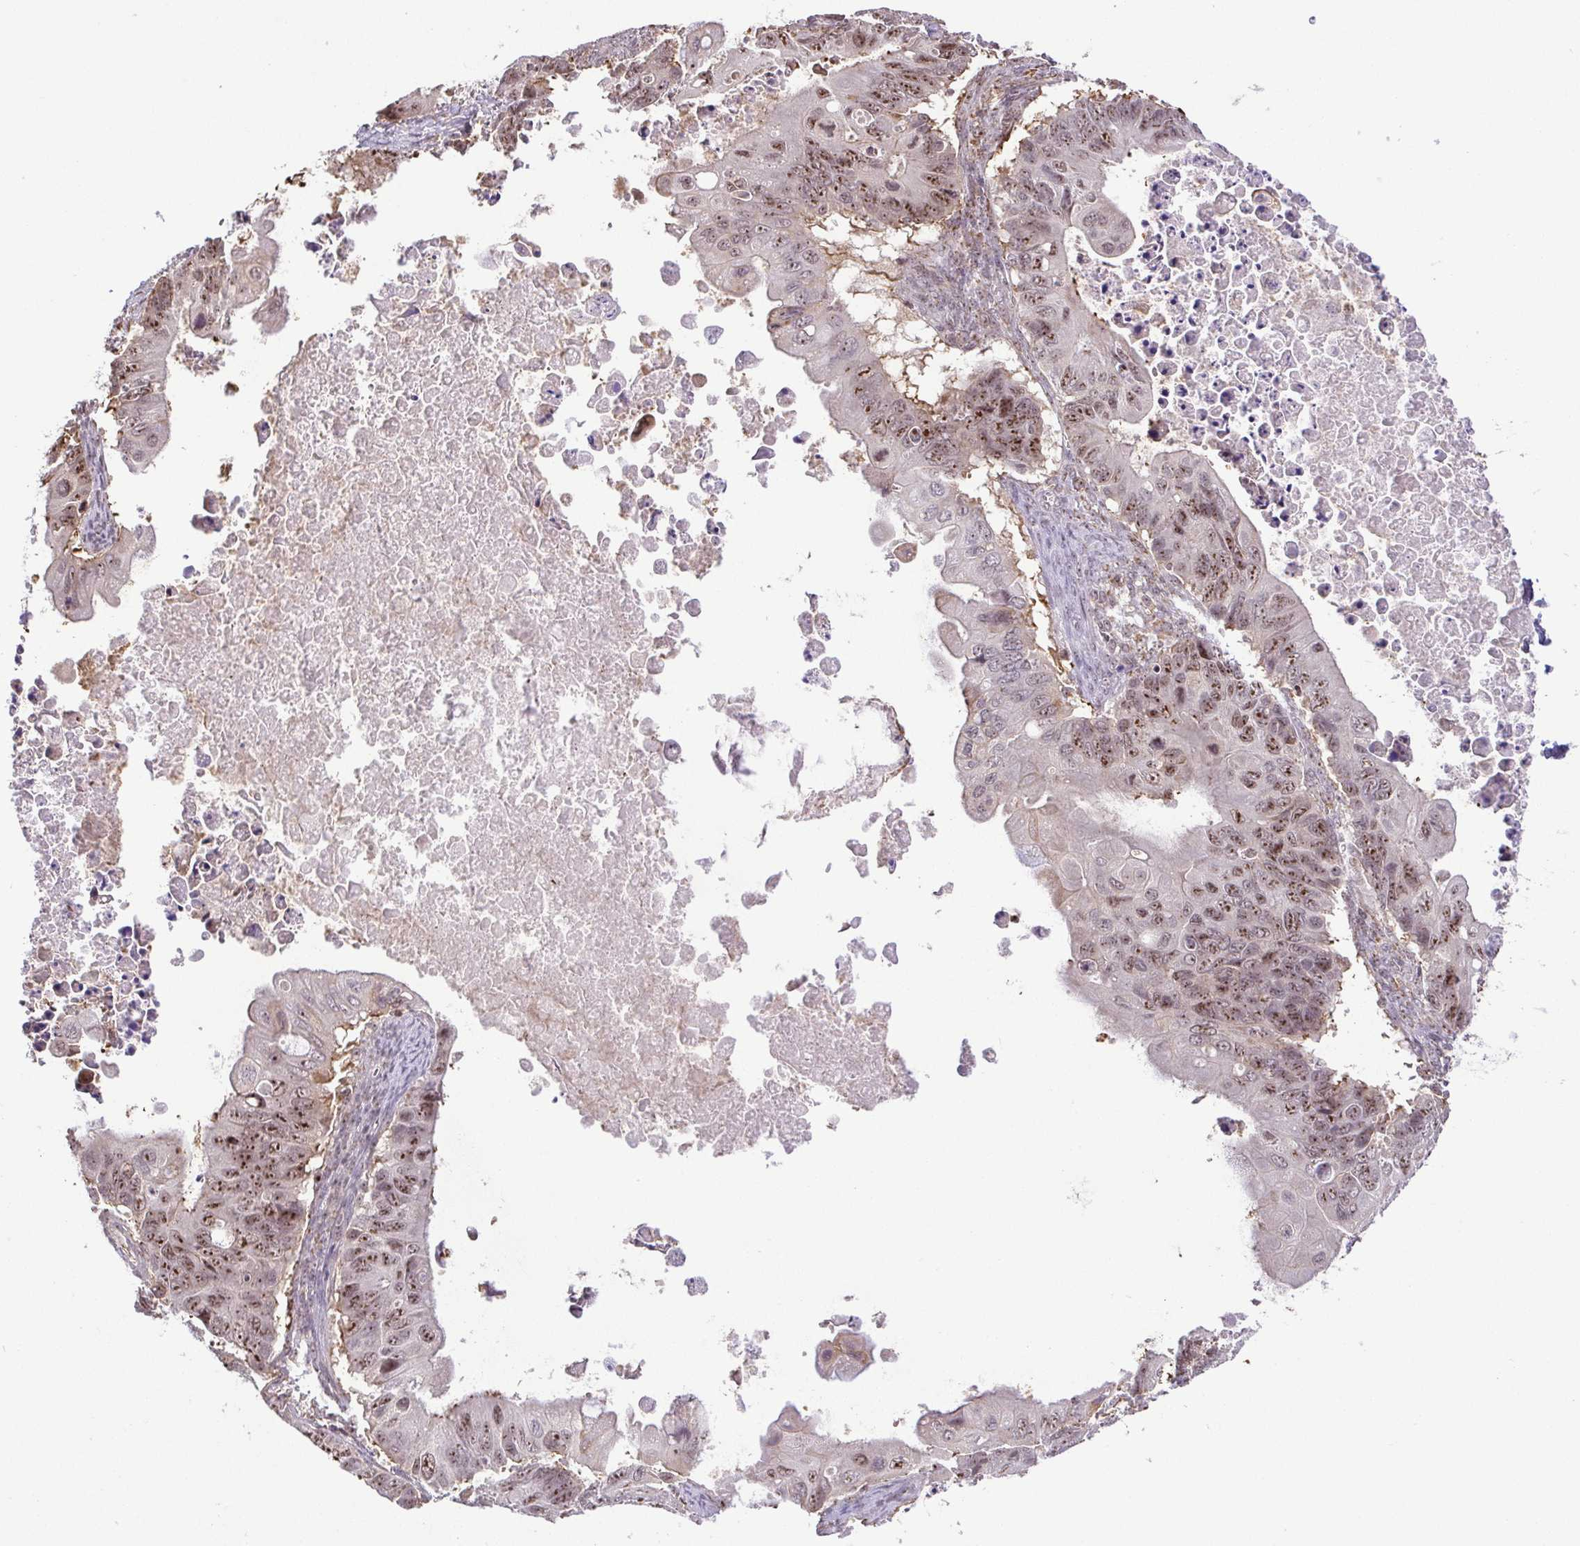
{"staining": {"intensity": "moderate", "quantity": ">75%", "location": "nuclear"}, "tissue": "ovarian cancer", "cell_type": "Tumor cells", "image_type": "cancer", "snomed": [{"axis": "morphology", "description": "Cystadenocarcinoma, mucinous, NOS"}, {"axis": "topography", "description": "Ovary"}], "caption": "Ovarian cancer (mucinous cystadenocarcinoma) stained with a protein marker displays moderate staining in tumor cells.", "gene": "RSL24D1", "patient": {"sex": "female", "age": 64}}